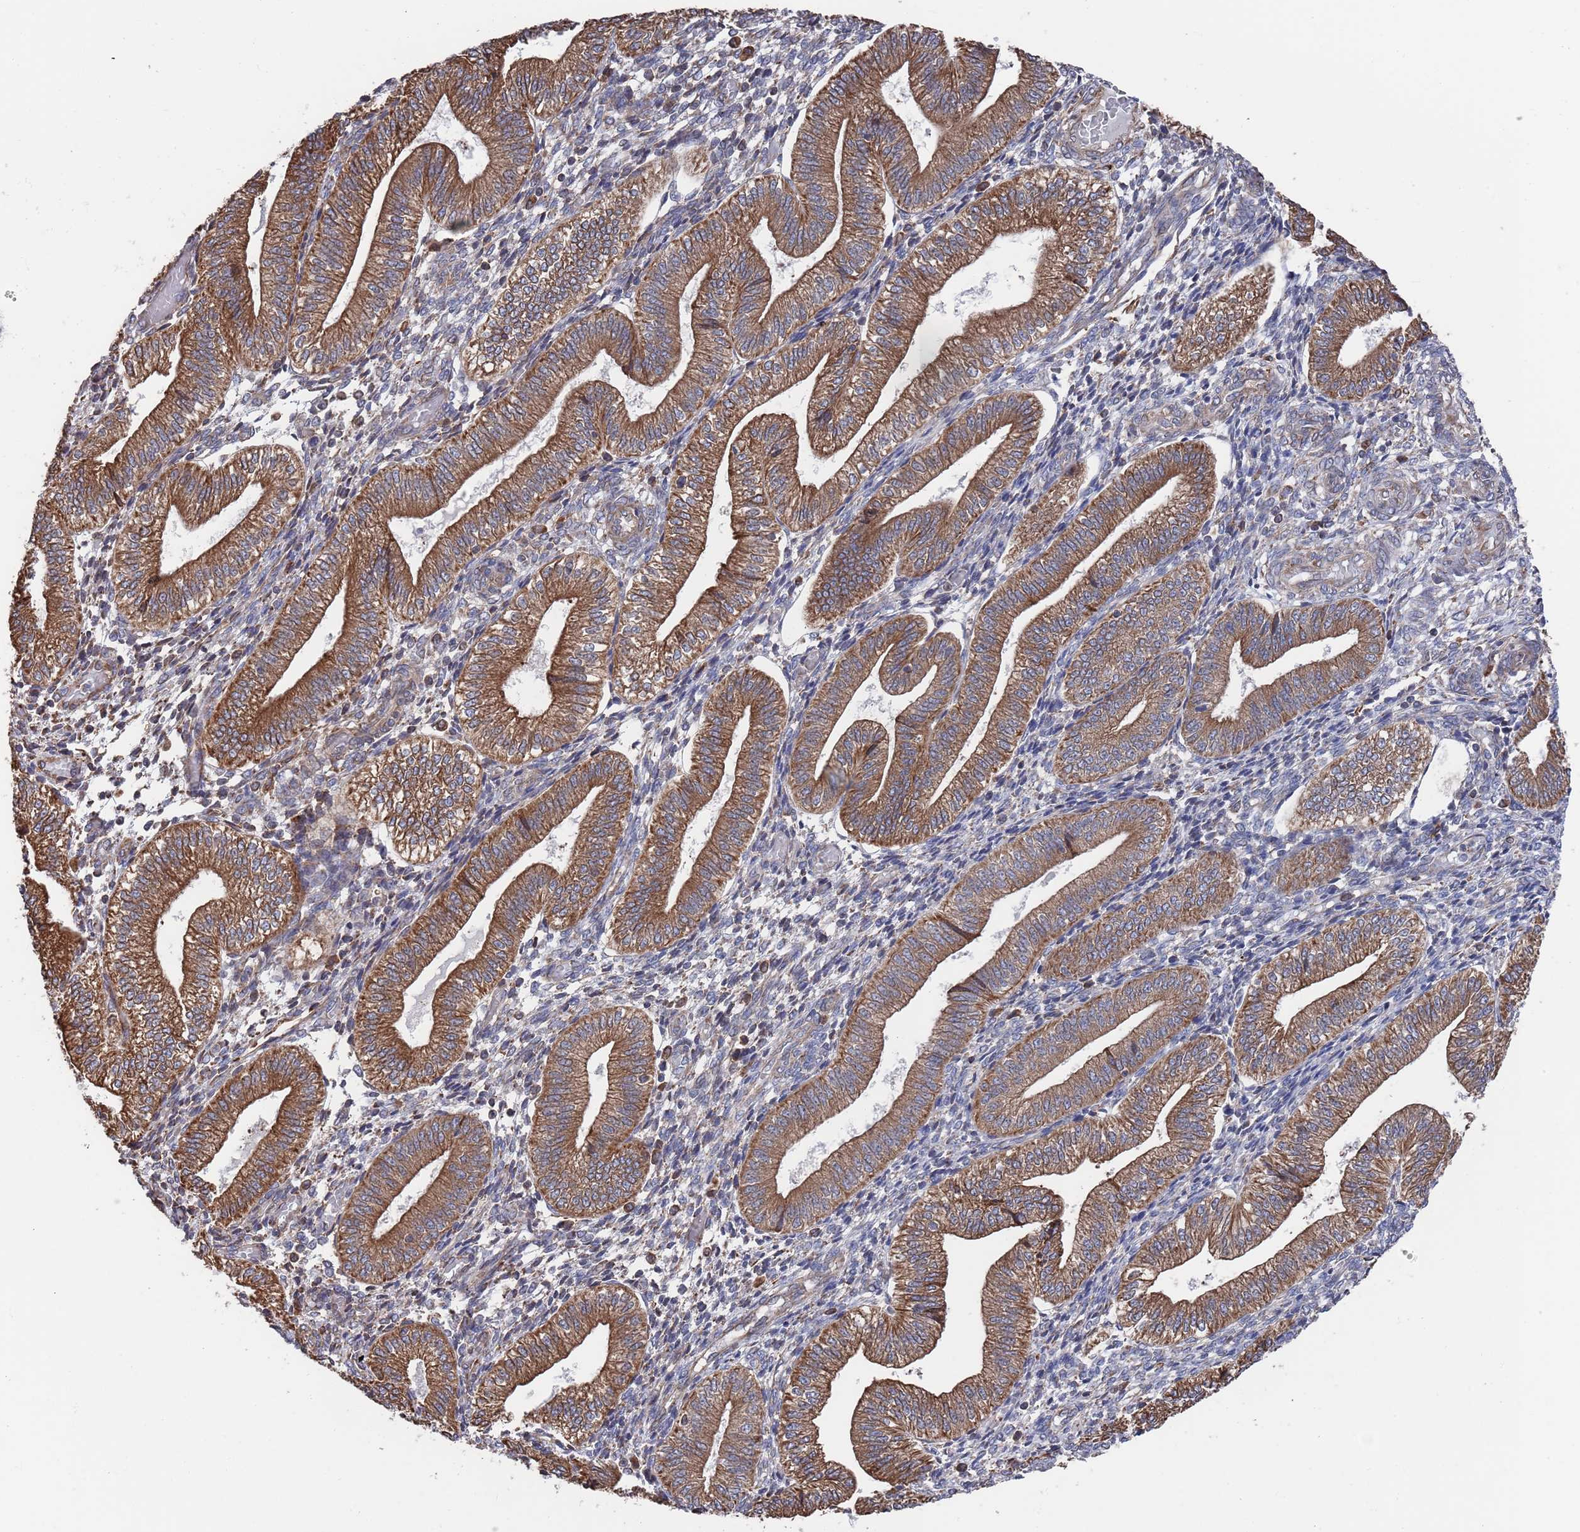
{"staining": {"intensity": "moderate", "quantity": "25%-75%", "location": "cytoplasmic/membranous"}, "tissue": "endometrium", "cell_type": "Cells in endometrial stroma", "image_type": "normal", "snomed": [{"axis": "morphology", "description": "Normal tissue, NOS"}, {"axis": "topography", "description": "Endometrium"}], "caption": "Protein positivity by IHC reveals moderate cytoplasmic/membranous expression in about 25%-75% of cells in endometrial stroma in normal endometrium.", "gene": "GID8", "patient": {"sex": "female", "age": 34}}